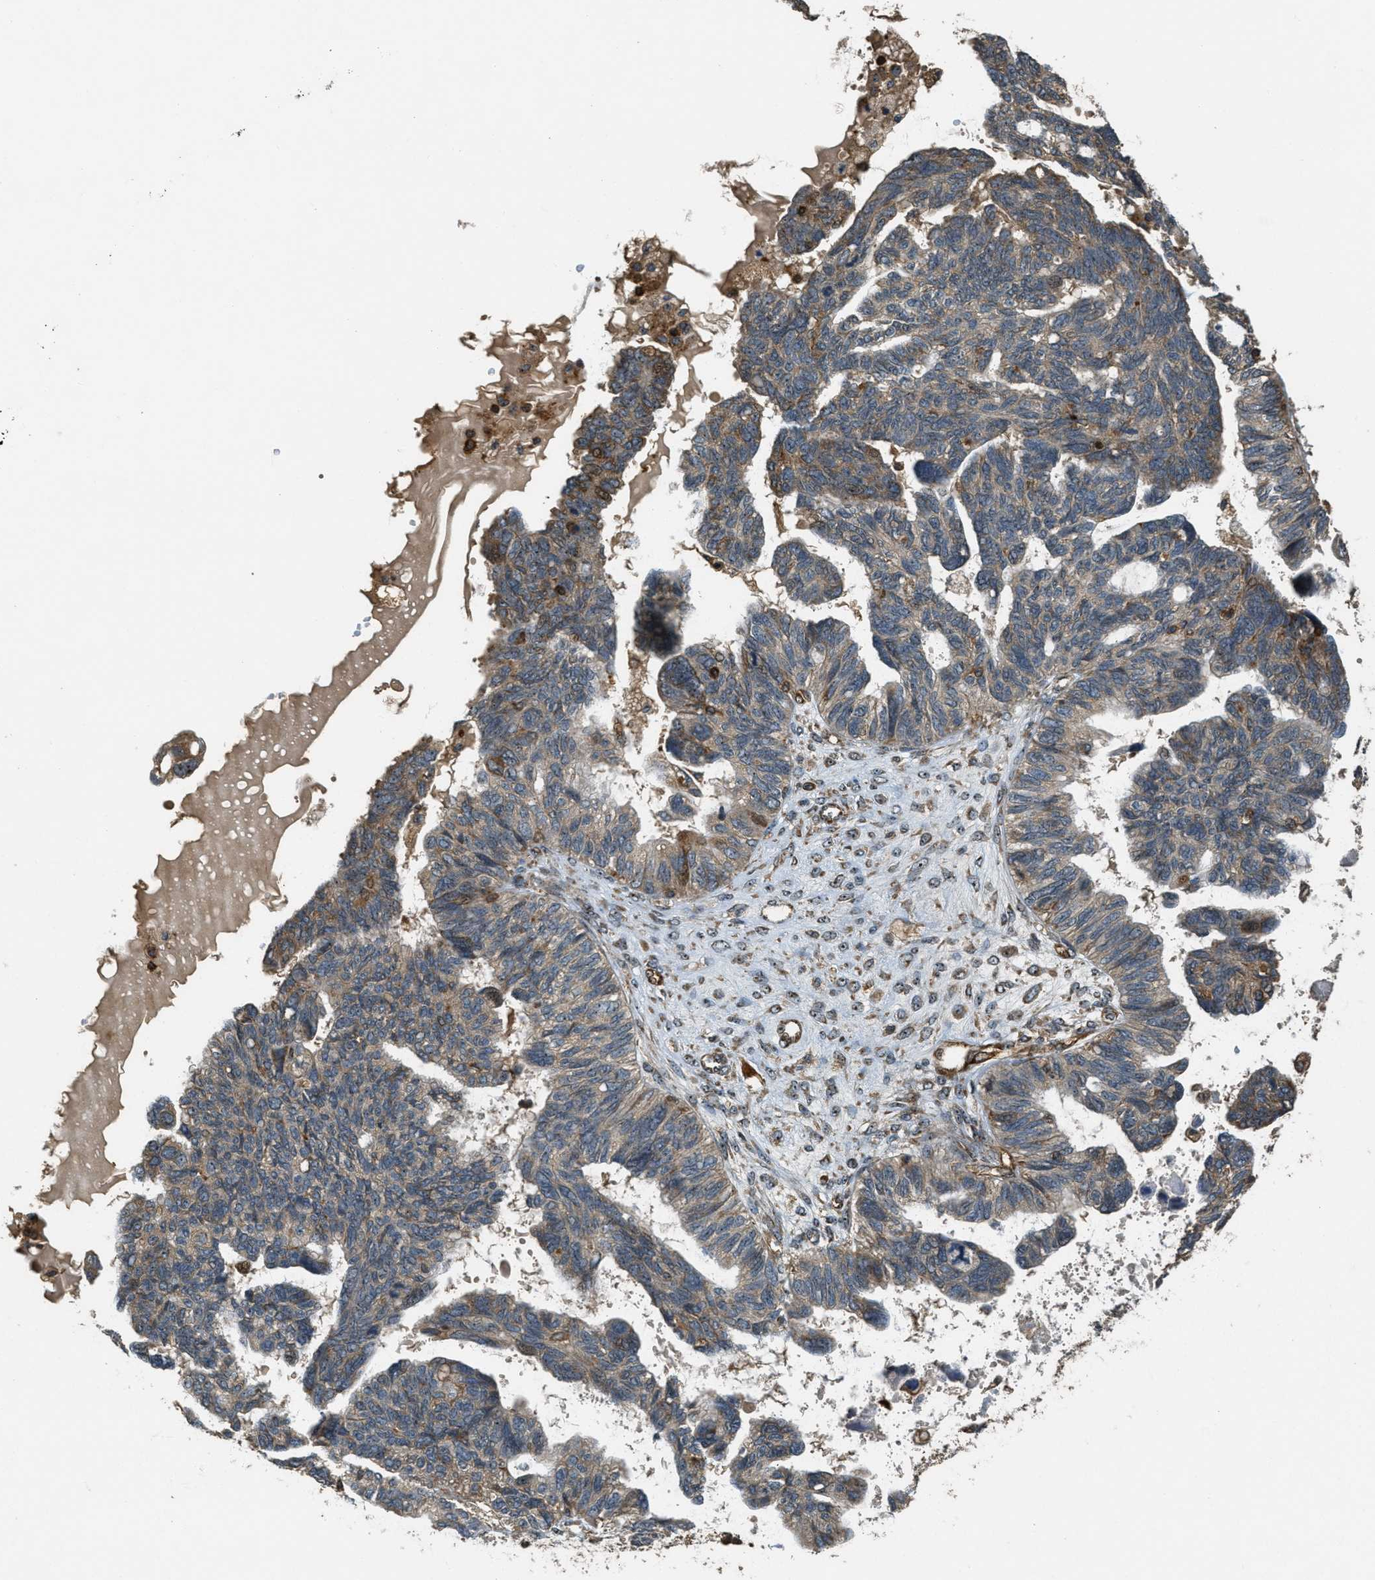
{"staining": {"intensity": "moderate", "quantity": ">75%", "location": "cytoplasmic/membranous,nuclear"}, "tissue": "ovarian cancer", "cell_type": "Tumor cells", "image_type": "cancer", "snomed": [{"axis": "morphology", "description": "Cystadenocarcinoma, serous, NOS"}, {"axis": "topography", "description": "Ovary"}], "caption": "This image shows immunohistochemistry staining of ovarian cancer, with medium moderate cytoplasmic/membranous and nuclear positivity in approximately >75% of tumor cells.", "gene": "LRP12", "patient": {"sex": "female", "age": 79}}